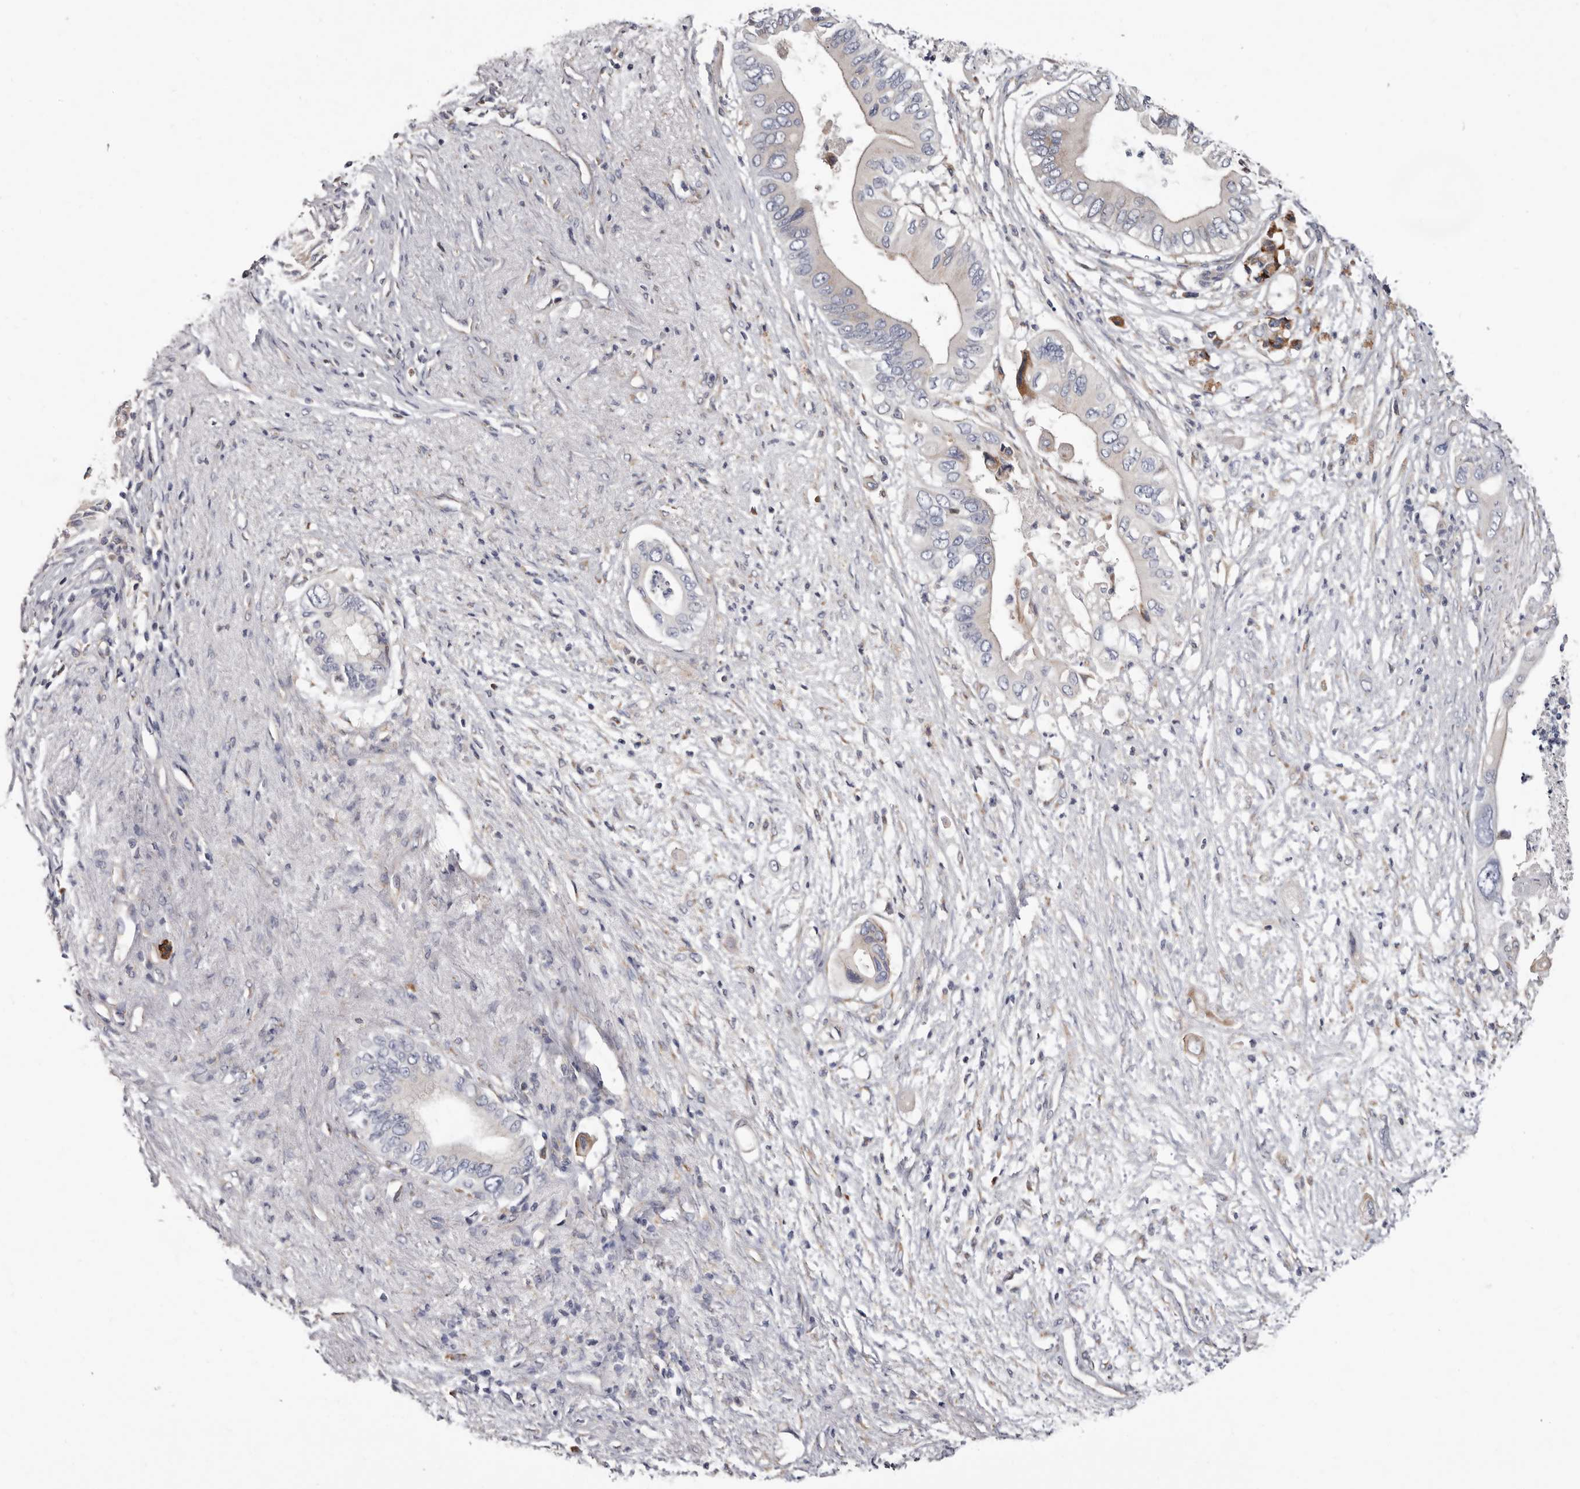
{"staining": {"intensity": "weak", "quantity": "<25%", "location": "cytoplasmic/membranous"}, "tissue": "pancreatic cancer", "cell_type": "Tumor cells", "image_type": "cancer", "snomed": [{"axis": "morphology", "description": "Adenocarcinoma, NOS"}, {"axis": "topography", "description": "Pancreas"}], "caption": "Pancreatic cancer (adenocarcinoma) stained for a protein using immunohistochemistry (IHC) exhibits no staining tumor cells.", "gene": "ASIC5", "patient": {"sex": "male", "age": 66}}